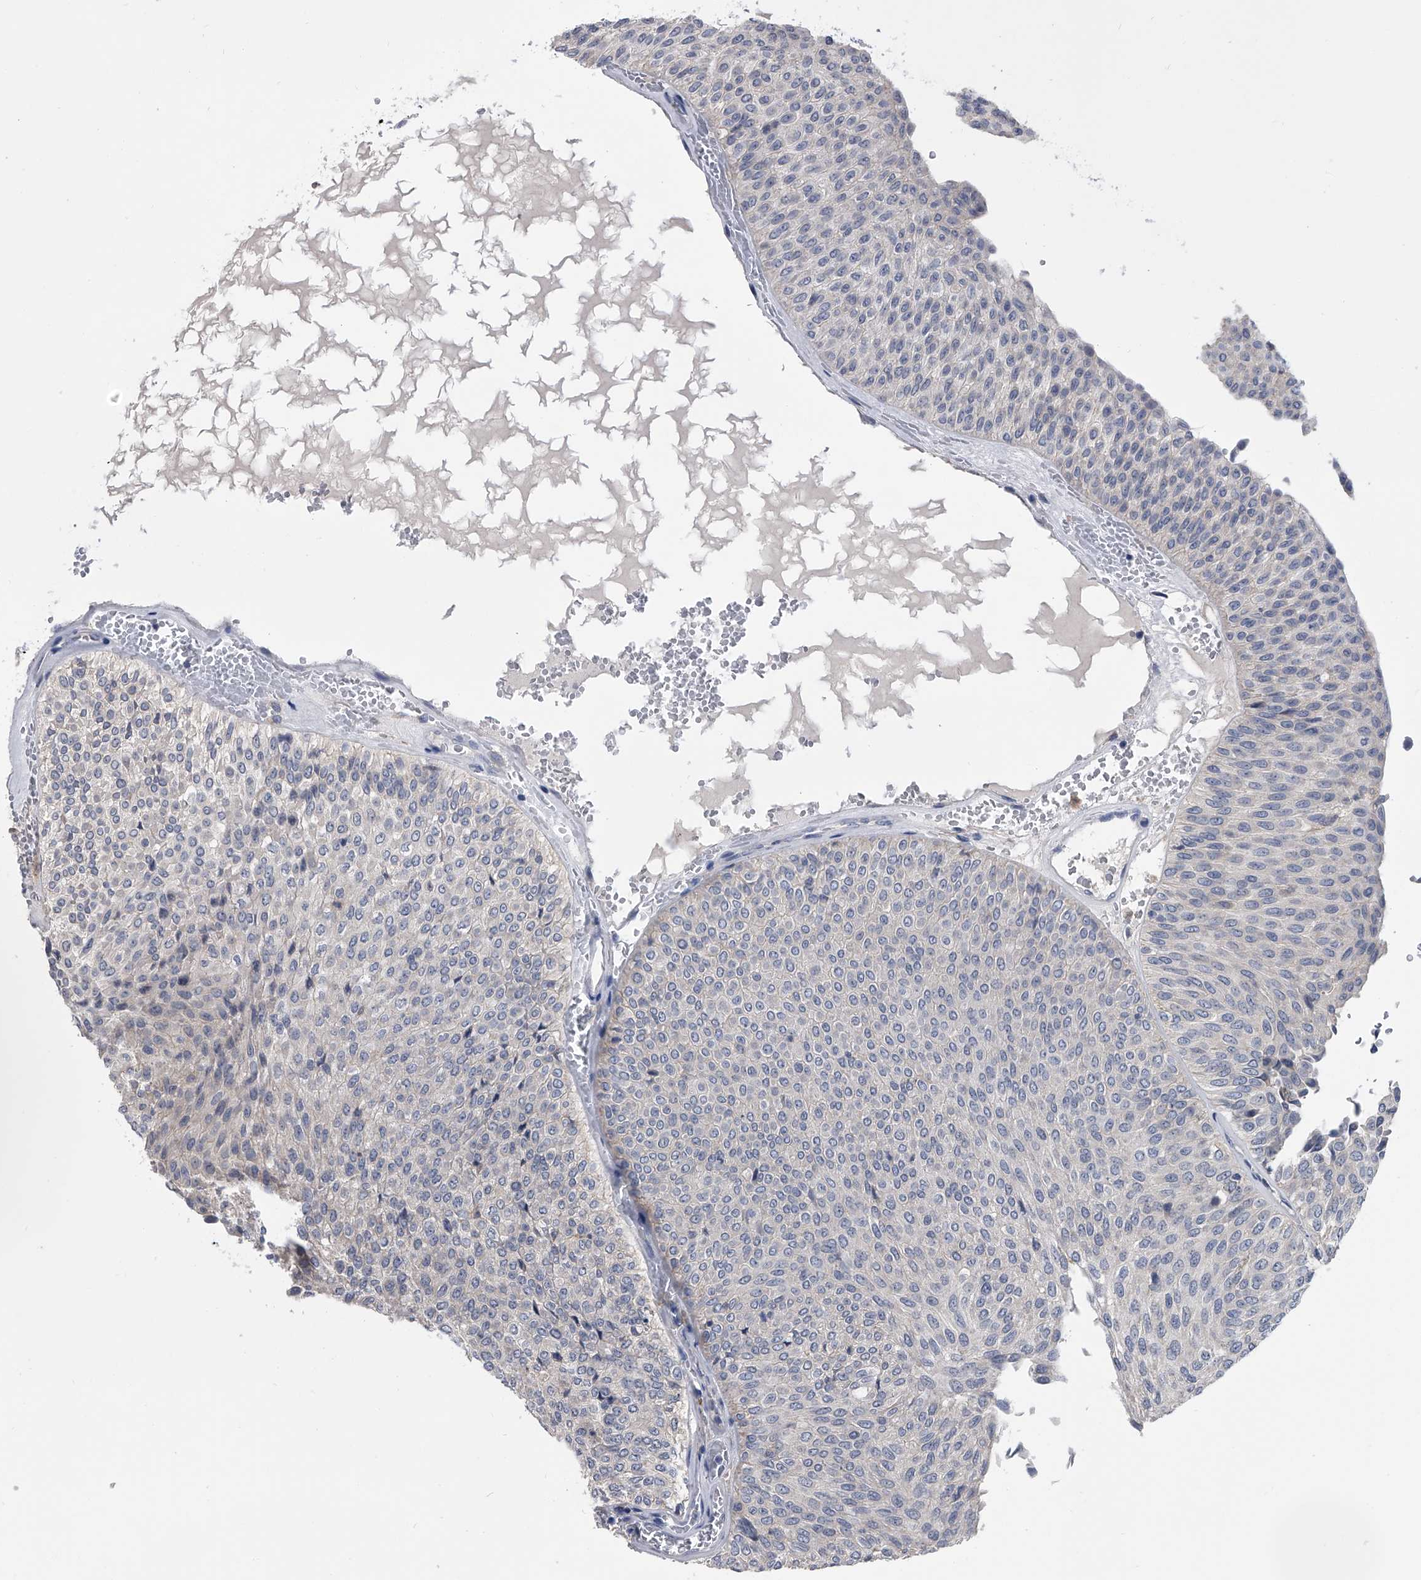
{"staining": {"intensity": "negative", "quantity": "none", "location": "none"}, "tissue": "urothelial cancer", "cell_type": "Tumor cells", "image_type": "cancer", "snomed": [{"axis": "morphology", "description": "Urothelial carcinoma, Low grade"}, {"axis": "topography", "description": "Urinary bladder"}], "caption": "Immunohistochemistry histopathology image of urothelial cancer stained for a protein (brown), which displays no positivity in tumor cells.", "gene": "MAP4K3", "patient": {"sex": "male", "age": 78}}